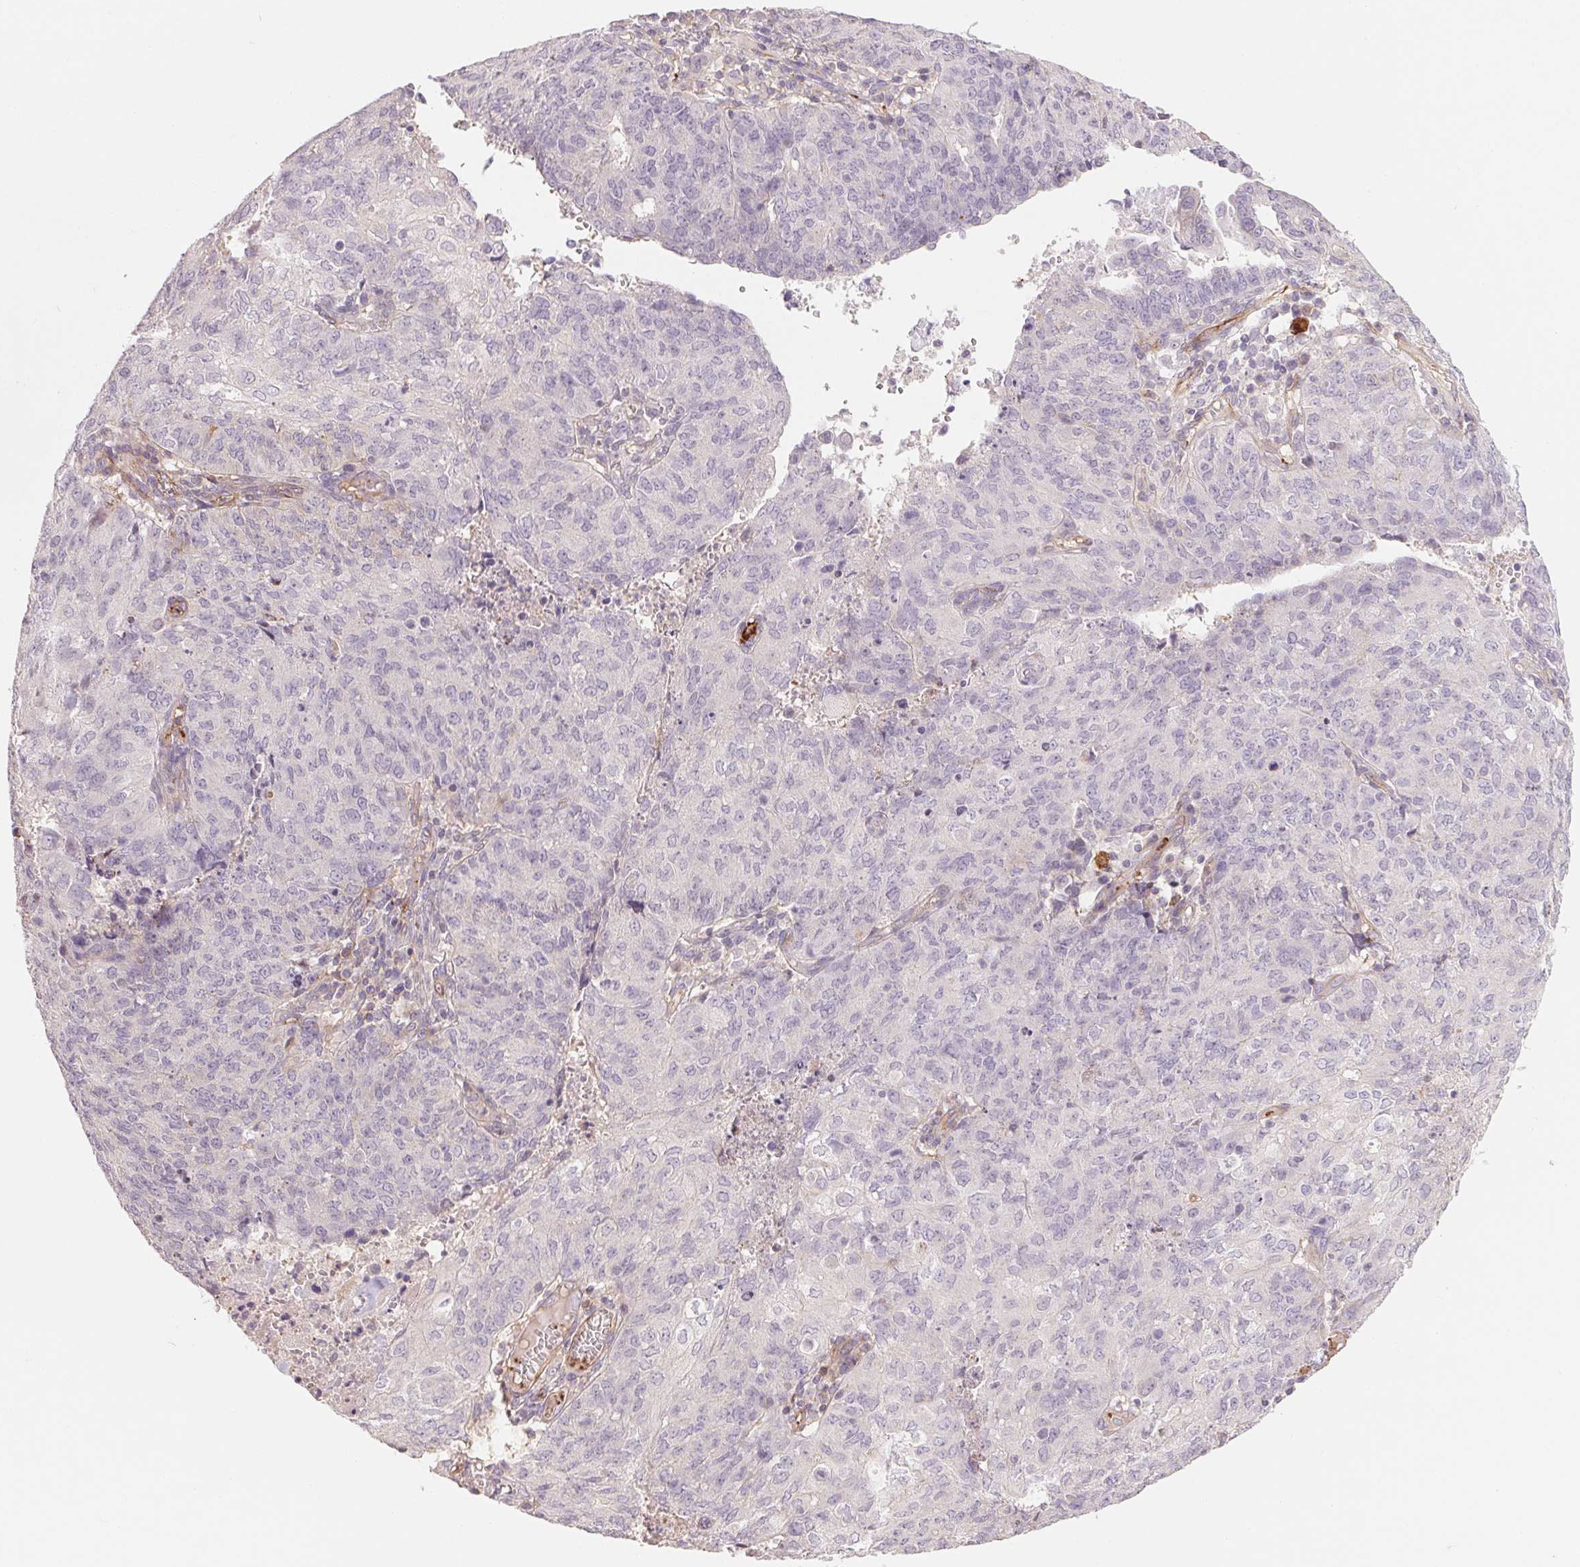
{"staining": {"intensity": "negative", "quantity": "none", "location": "none"}, "tissue": "endometrial cancer", "cell_type": "Tumor cells", "image_type": "cancer", "snomed": [{"axis": "morphology", "description": "Adenocarcinoma, NOS"}, {"axis": "topography", "description": "Endometrium"}], "caption": "This is an immunohistochemistry photomicrograph of human endometrial cancer (adenocarcinoma). There is no positivity in tumor cells.", "gene": "ANKRD13B", "patient": {"sex": "female", "age": 82}}